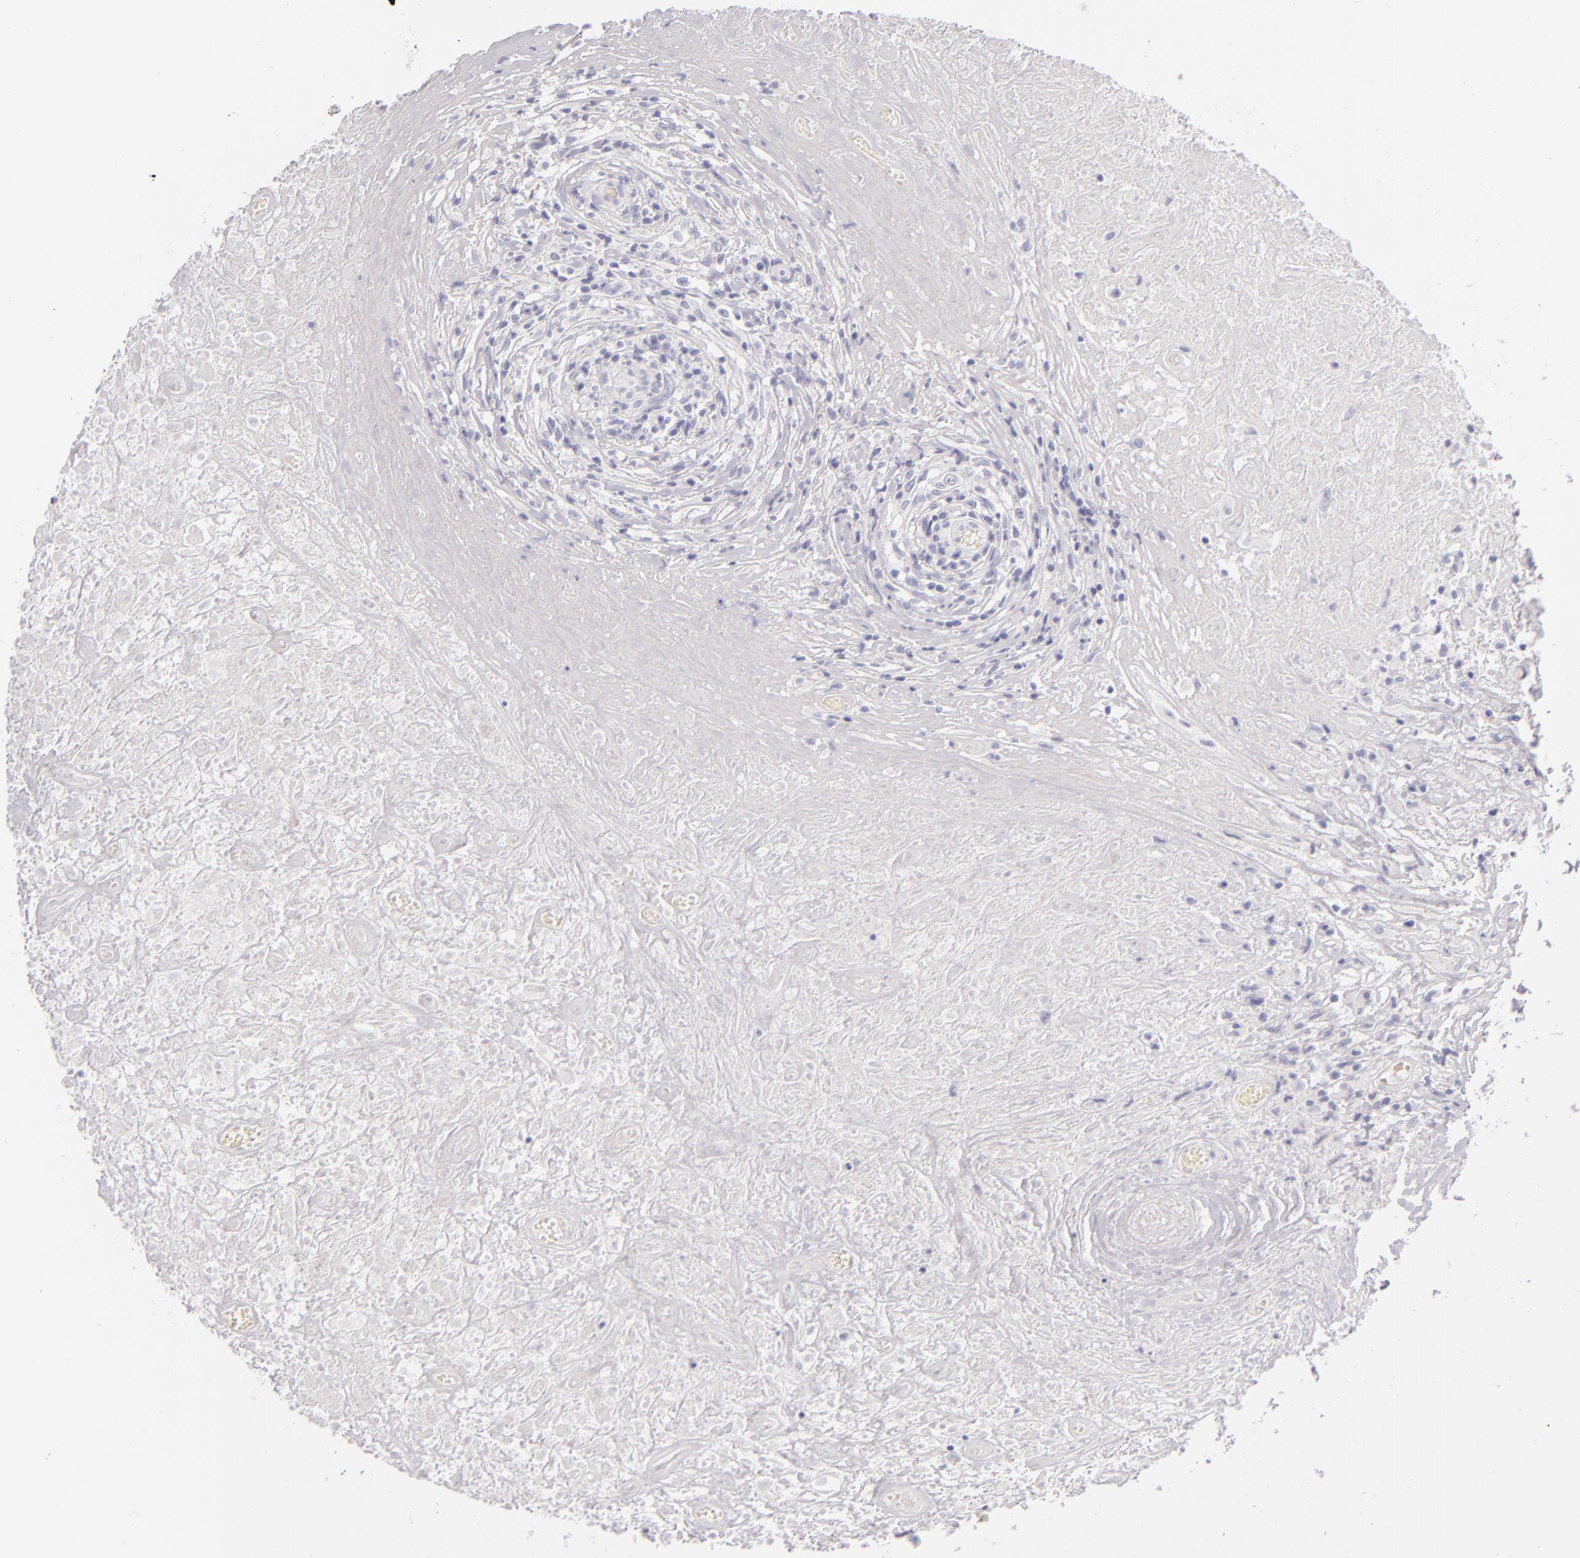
{"staining": {"intensity": "negative", "quantity": "none", "location": "none"}, "tissue": "lymphoma", "cell_type": "Tumor cells", "image_type": "cancer", "snomed": [{"axis": "morphology", "description": "Hodgkin's disease, NOS"}, {"axis": "topography", "description": "Lymph node"}], "caption": "Histopathology image shows no protein staining in tumor cells of lymphoma tissue. (Brightfield microscopy of DAB immunohistochemistry at high magnification).", "gene": "CD207", "patient": {"sex": "male", "age": 46}}